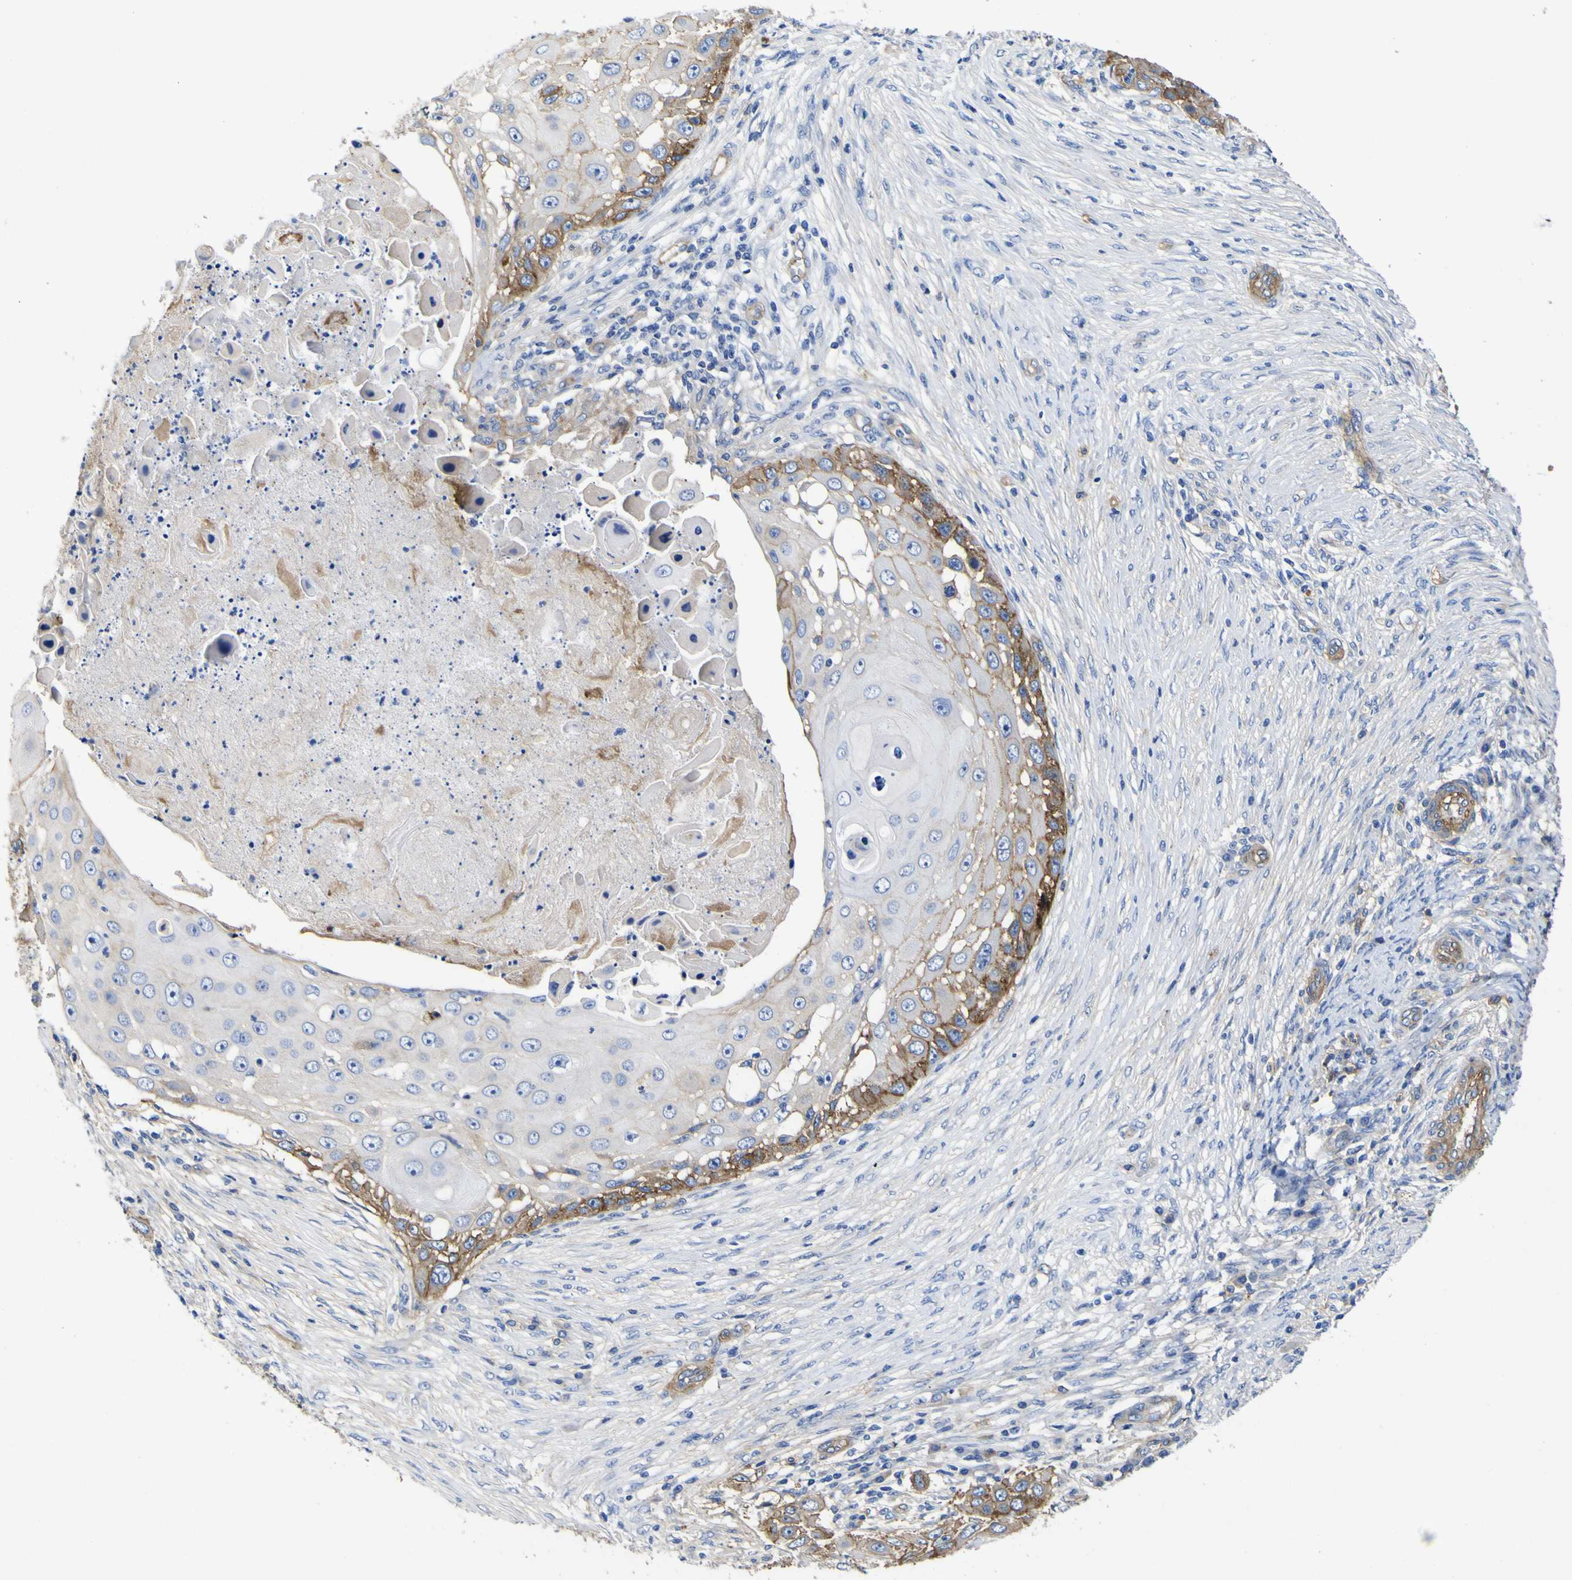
{"staining": {"intensity": "moderate", "quantity": "<25%", "location": "cytoplasmic/membranous"}, "tissue": "skin cancer", "cell_type": "Tumor cells", "image_type": "cancer", "snomed": [{"axis": "morphology", "description": "Squamous cell carcinoma, NOS"}, {"axis": "topography", "description": "Skin"}], "caption": "A photomicrograph of skin cancer stained for a protein demonstrates moderate cytoplasmic/membranous brown staining in tumor cells. The protein of interest is shown in brown color, while the nuclei are stained blue.", "gene": "CD151", "patient": {"sex": "female", "age": 44}}